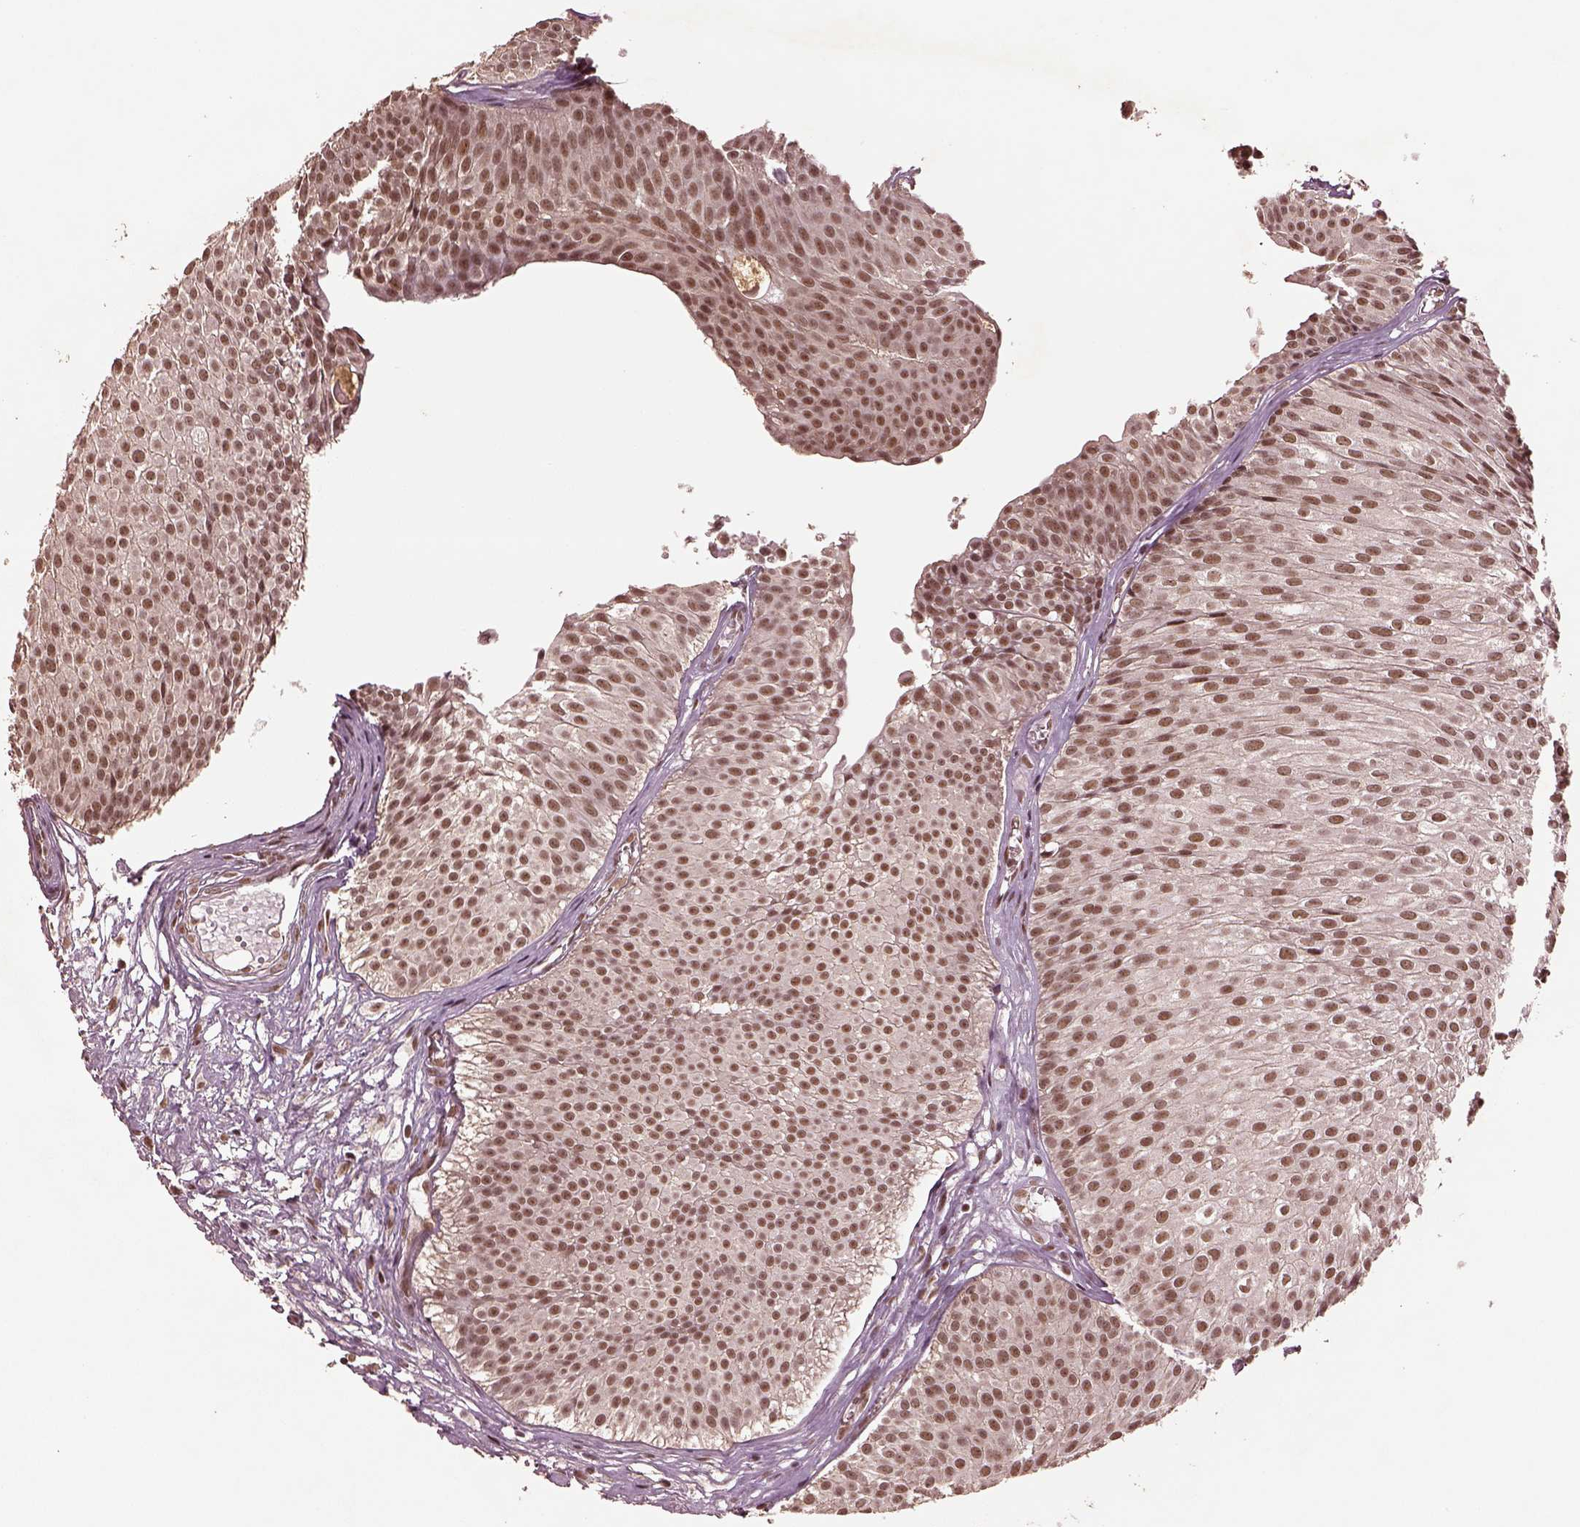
{"staining": {"intensity": "moderate", "quantity": ">75%", "location": "nuclear"}, "tissue": "urothelial cancer", "cell_type": "Tumor cells", "image_type": "cancer", "snomed": [{"axis": "morphology", "description": "Urothelial carcinoma, Low grade"}, {"axis": "topography", "description": "Urinary bladder"}], "caption": "Protein positivity by IHC demonstrates moderate nuclear expression in about >75% of tumor cells in urothelial cancer.", "gene": "BRD9", "patient": {"sex": "male", "age": 63}}